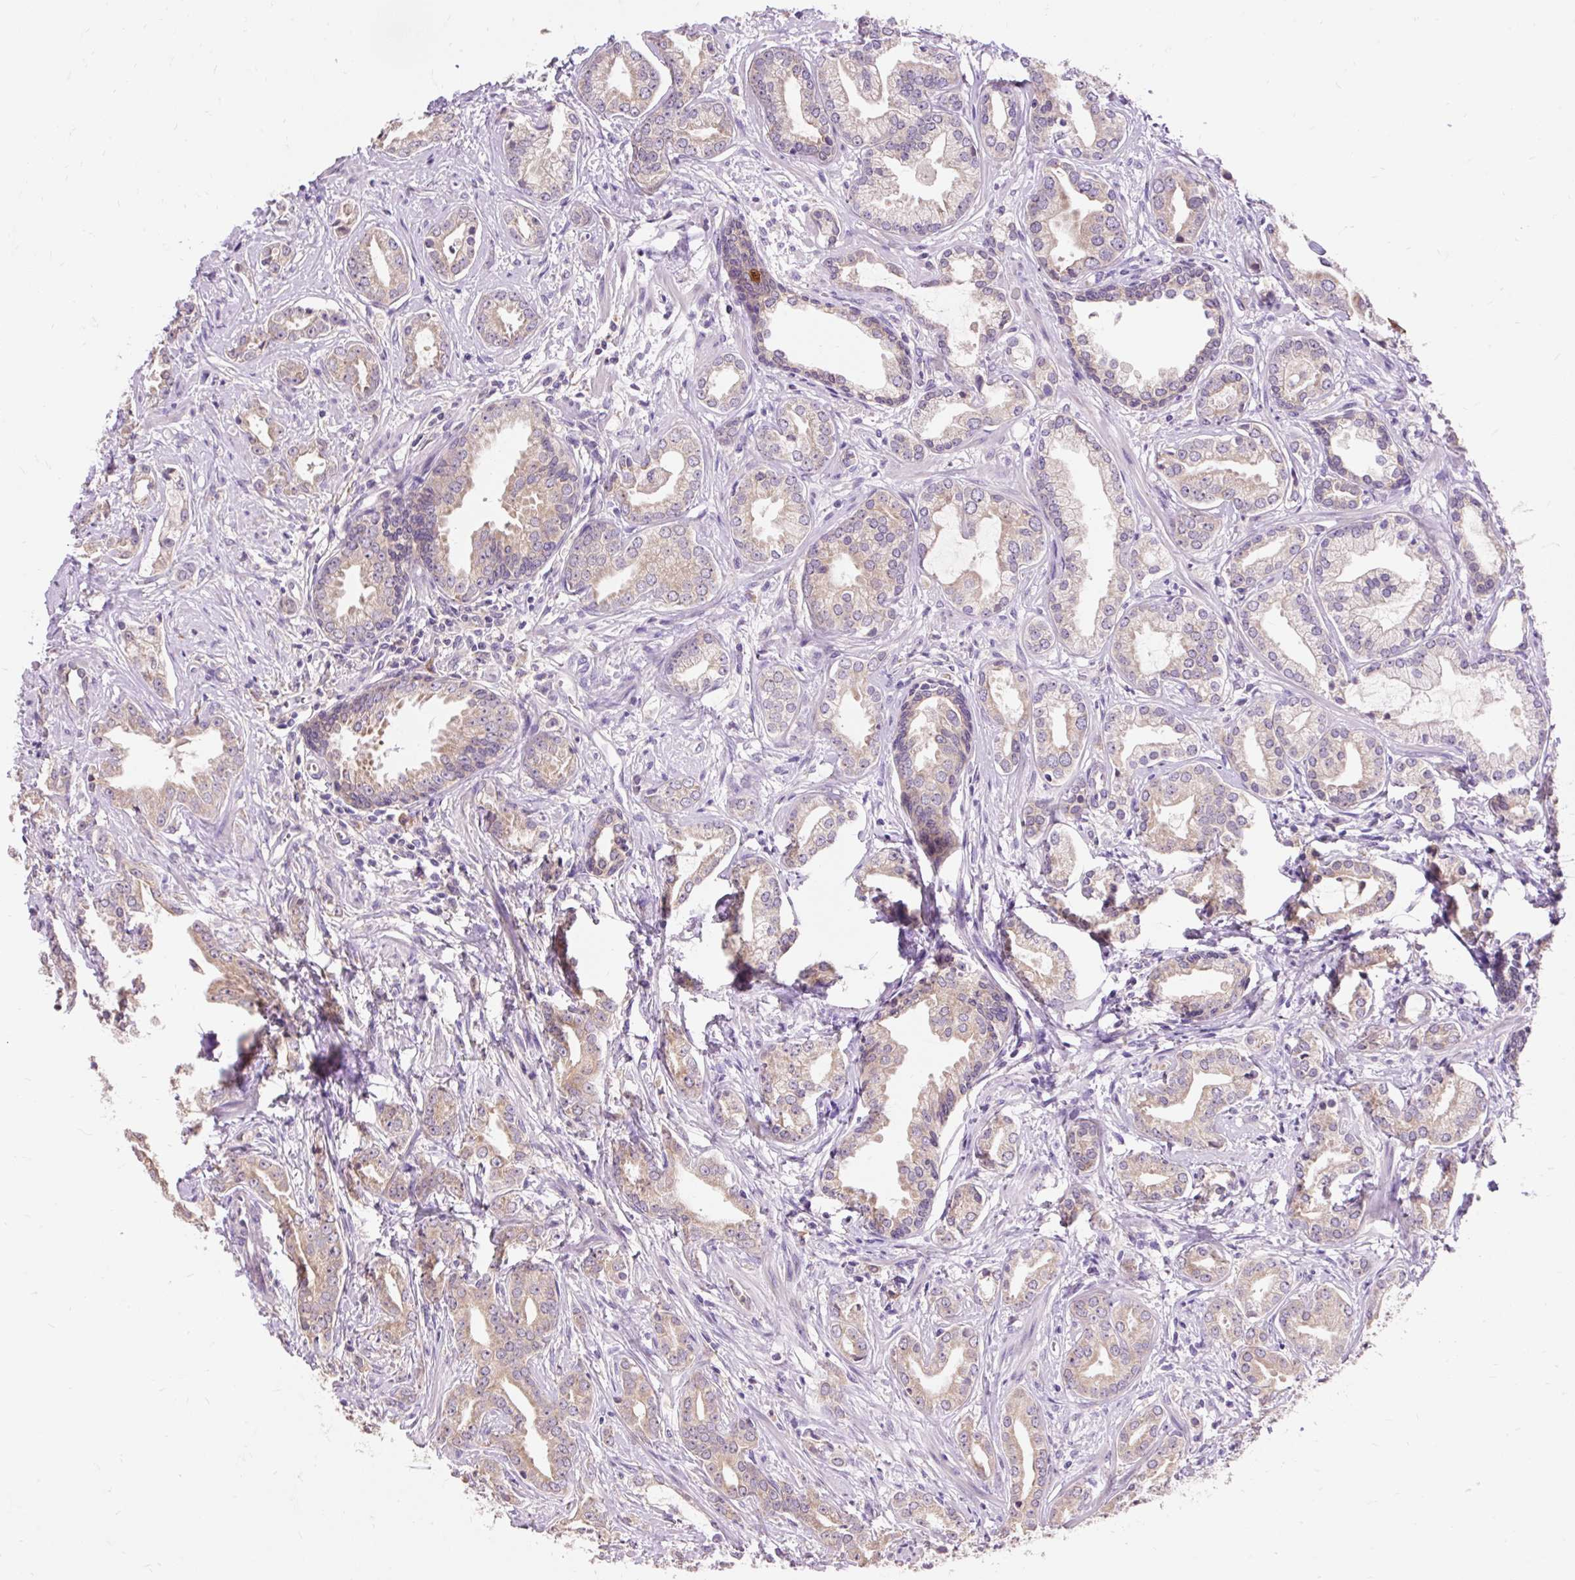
{"staining": {"intensity": "weak", "quantity": "<25%", "location": "cytoplasmic/membranous"}, "tissue": "prostate cancer", "cell_type": "Tumor cells", "image_type": "cancer", "snomed": [{"axis": "morphology", "description": "Adenocarcinoma, Medium grade"}, {"axis": "topography", "description": "Prostate"}], "caption": "This is a histopathology image of IHC staining of prostate cancer, which shows no expression in tumor cells.", "gene": "SEC63", "patient": {"sex": "male", "age": 57}}